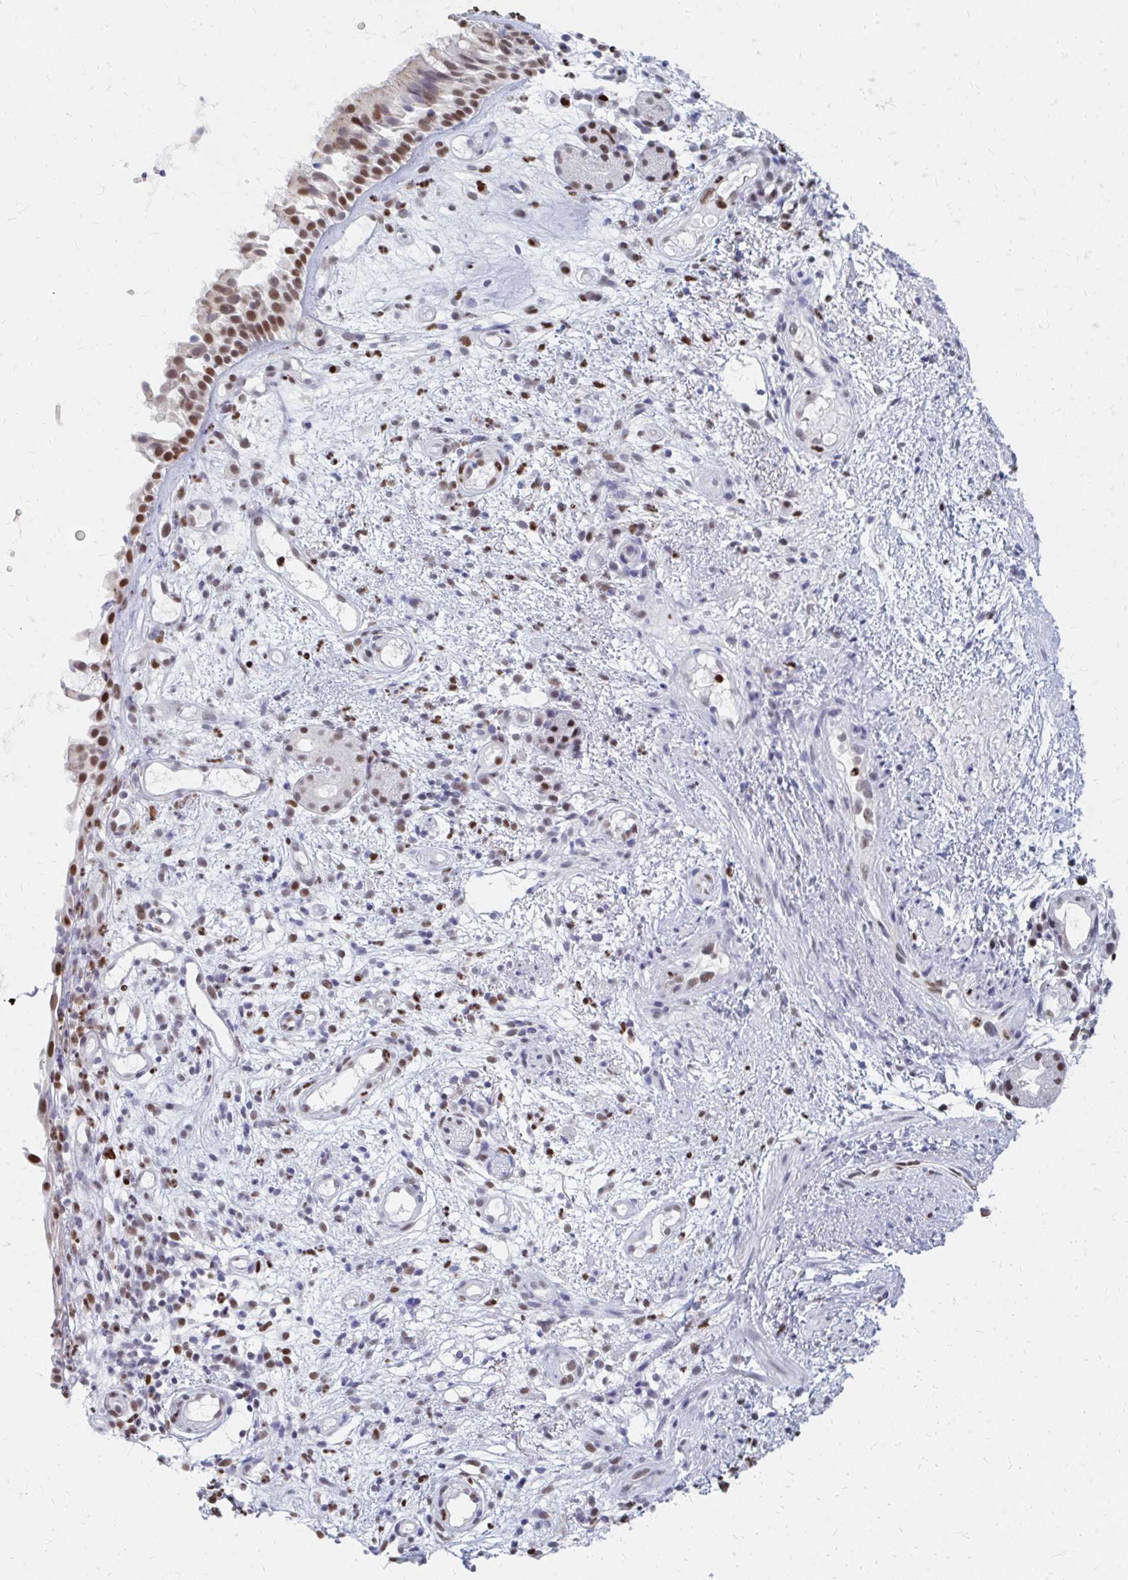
{"staining": {"intensity": "moderate", "quantity": ">75%", "location": "nuclear"}, "tissue": "nasopharynx", "cell_type": "Respiratory epithelial cells", "image_type": "normal", "snomed": [{"axis": "morphology", "description": "Normal tissue, NOS"}, {"axis": "morphology", "description": "Inflammation, NOS"}, {"axis": "topography", "description": "Nasopharynx"}], "caption": "Protein staining exhibits moderate nuclear expression in about >75% of respiratory epithelial cells in unremarkable nasopharynx. (IHC, brightfield microscopy, high magnification).", "gene": "PLK3", "patient": {"sex": "male", "age": 54}}